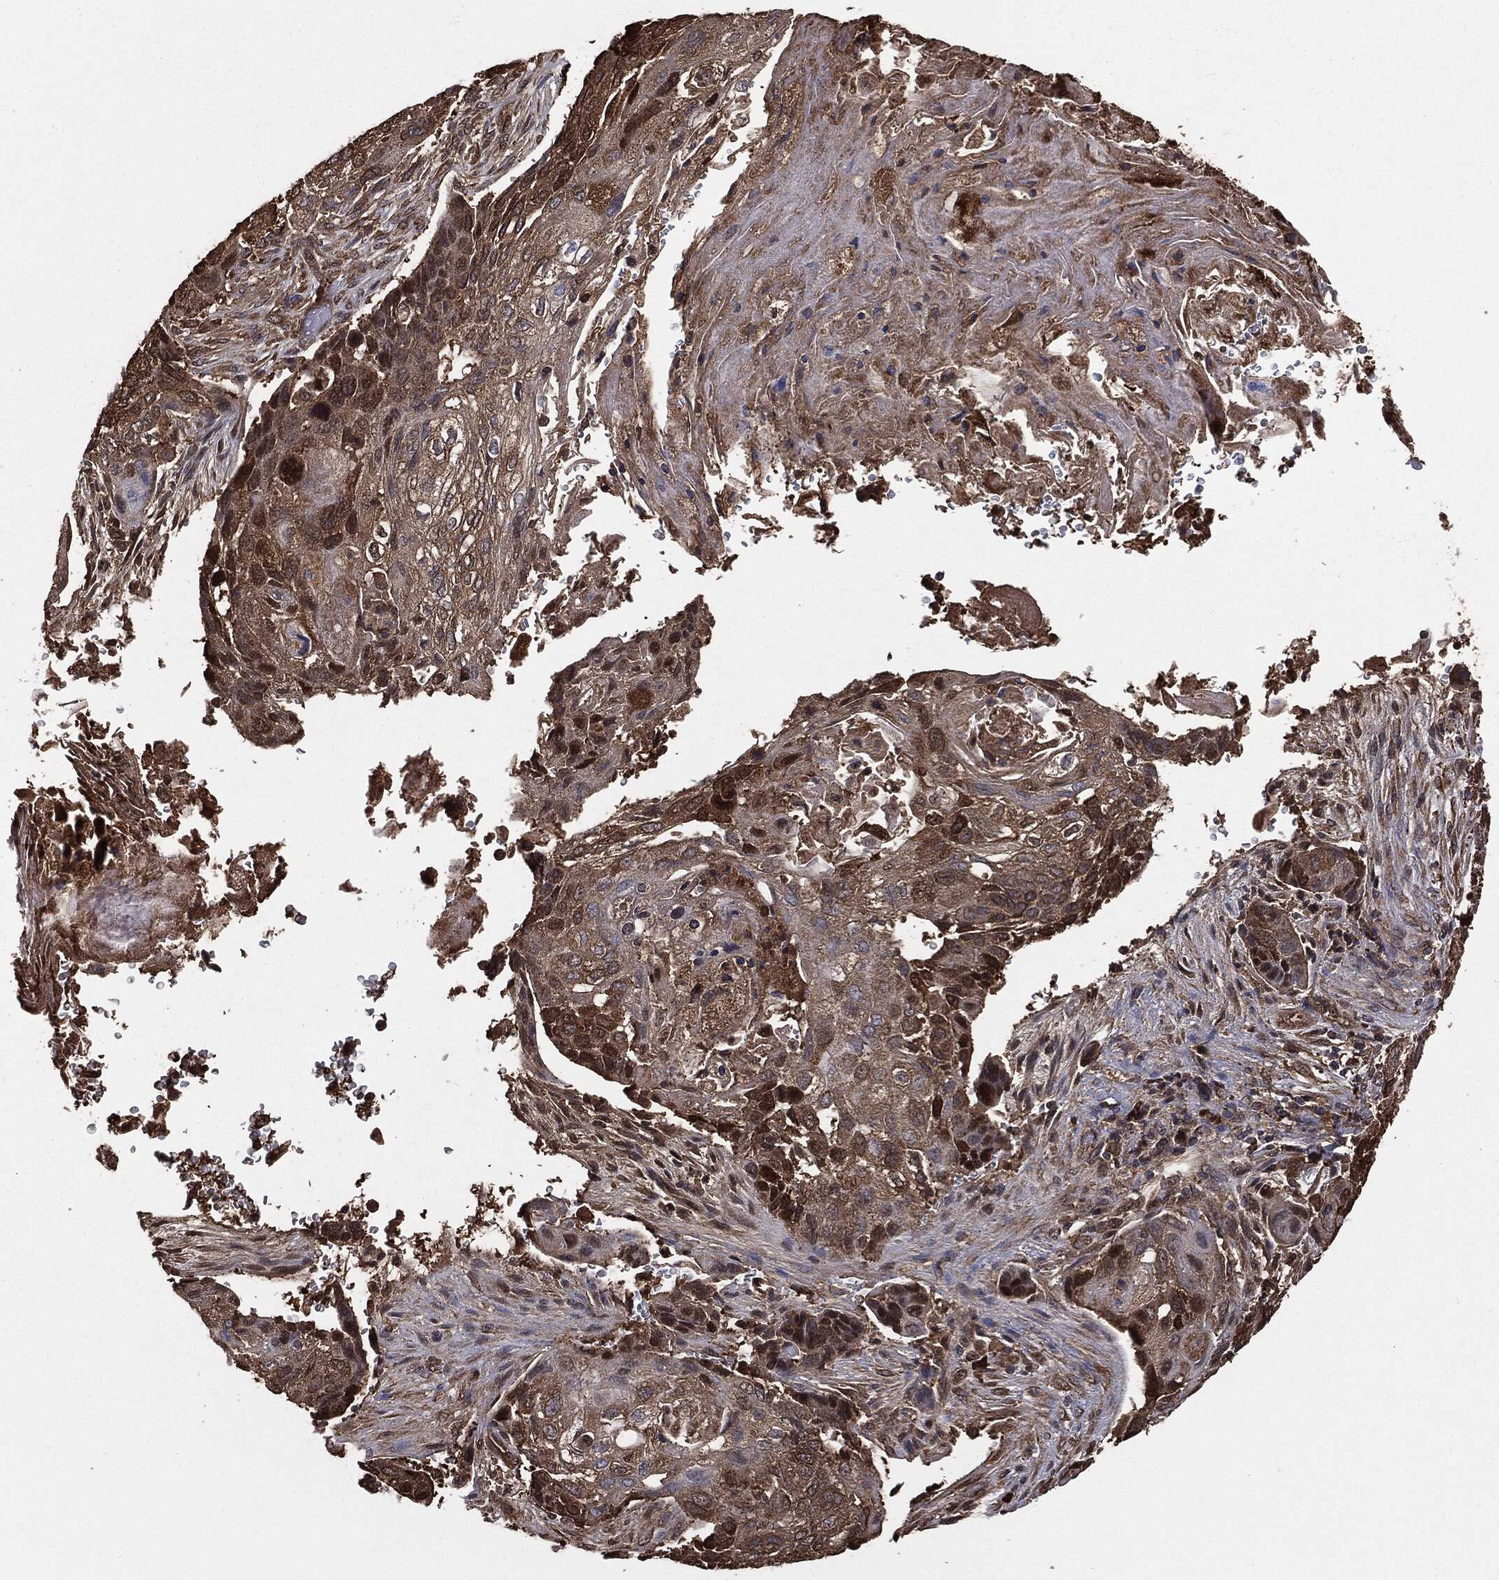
{"staining": {"intensity": "moderate", "quantity": ">75%", "location": "cytoplasmic/membranous"}, "tissue": "lung cancer", "cell_type": "Tumor cells", "image_type": "cancer", "snomed": [{"axis": "morphology", "description": "Normal tissue, NOS"}, {"axis": "morphology", "description": "Squamous cell carcinoma, NOS"}, {"axis": "topography", "description": "Bronchus"}, {"axis": "topography", "description": "Lung"}], "caption": "IHC photomicrograph of lung squamous cell carcinoma stained for a protein (brown), which displays medium levels of moderate cytoplasmic/membranous expression in approximately >75% of tumor cells.", "gene": "NME1", "patient": {"sex": "male", "age": 69}}